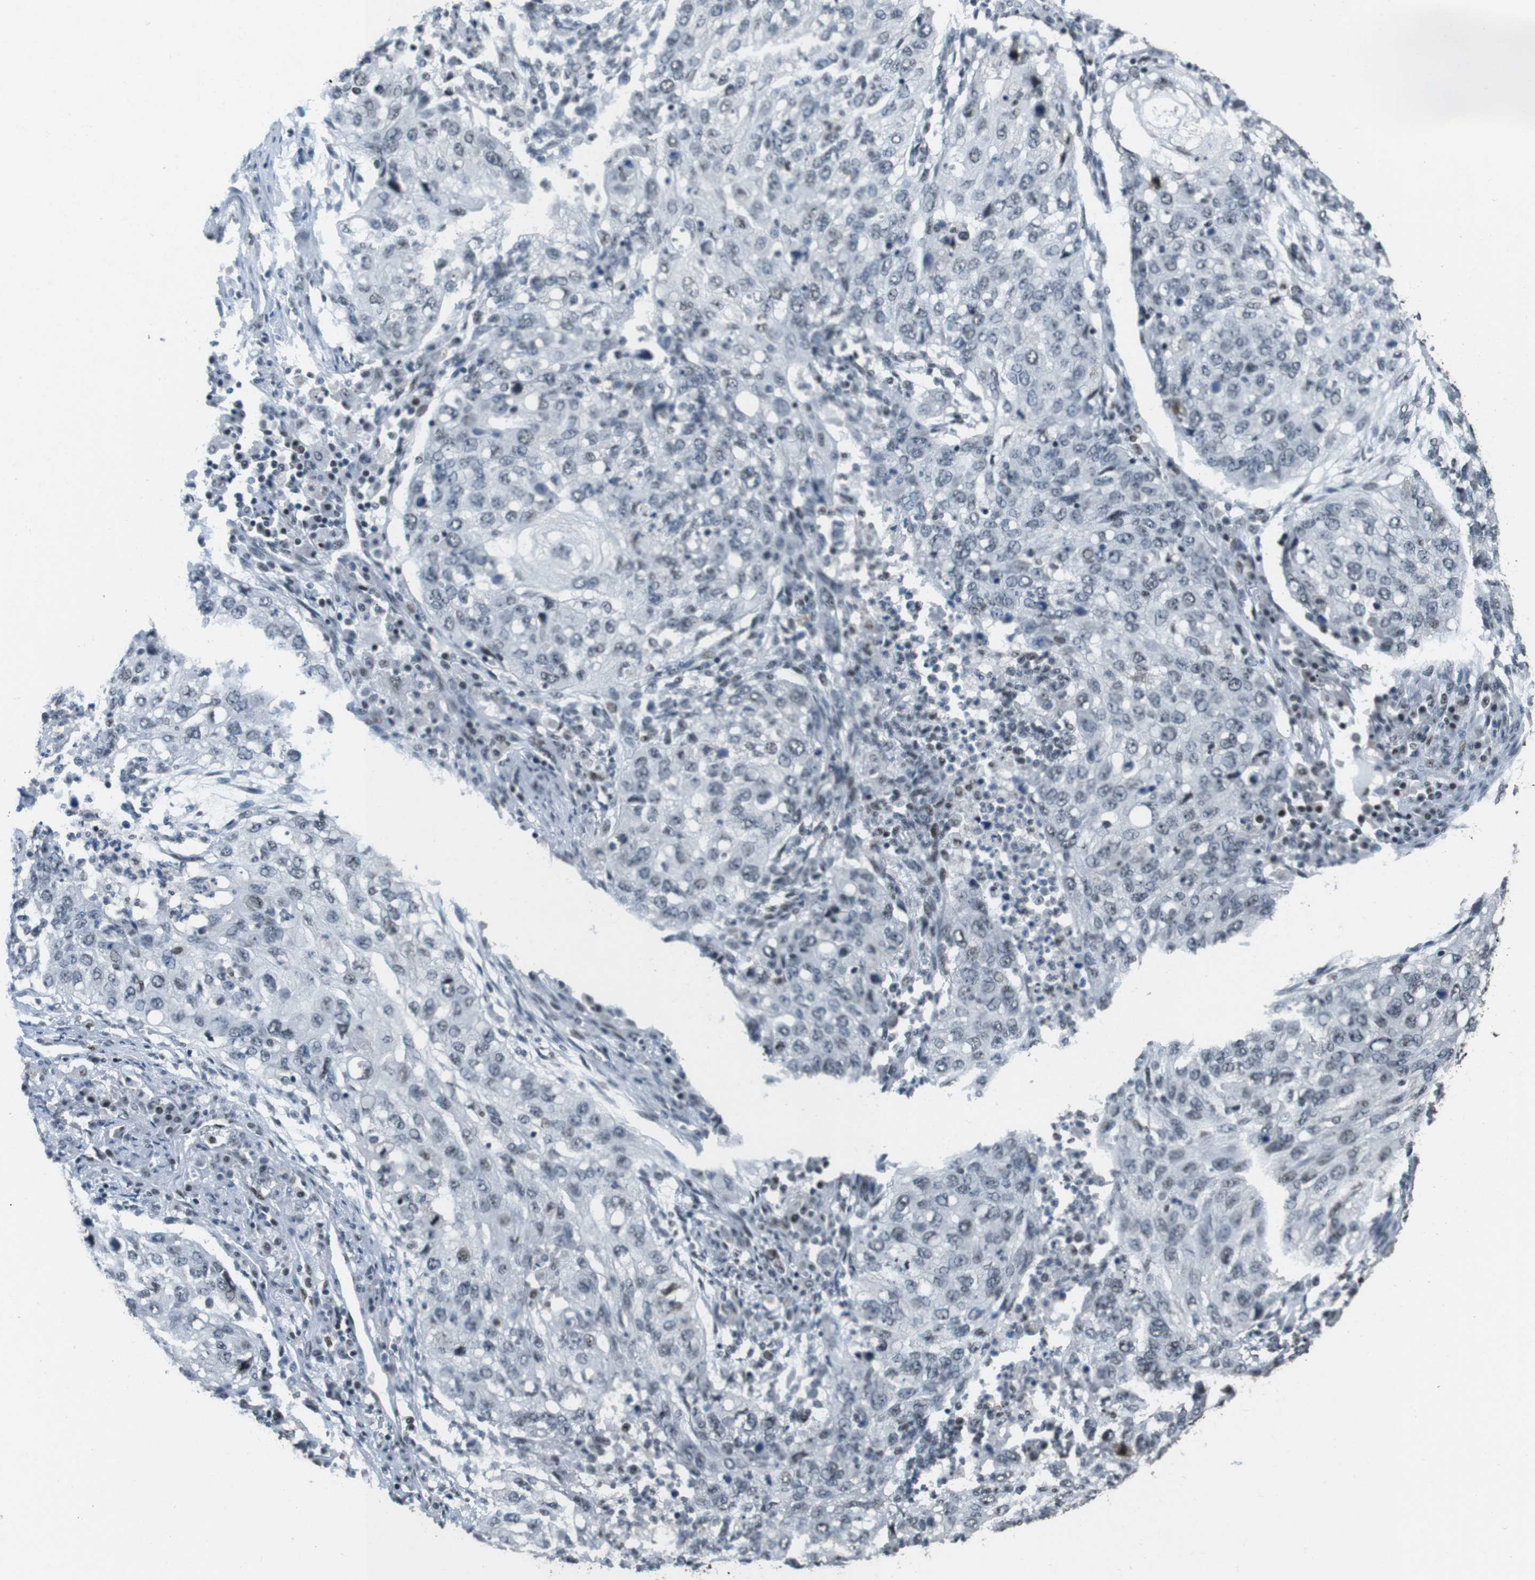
{"staining": {"intensity": "negative", "quantity": "none", "location": "none"}, "tissue": "lung cancer", "cell_type": "Tumor cells", "image_type": "cancer", "snomed": [{"axis": "morphology", "description": "Squamous cell carcinoma, NOS"}, {"axis": "topography", "description": "Lung"}], "caption": "There is no significant positivity in tumor cells of lung cancer.", "gene": "CSNK2B", "patient": {"sex": "female", "age": 63}}